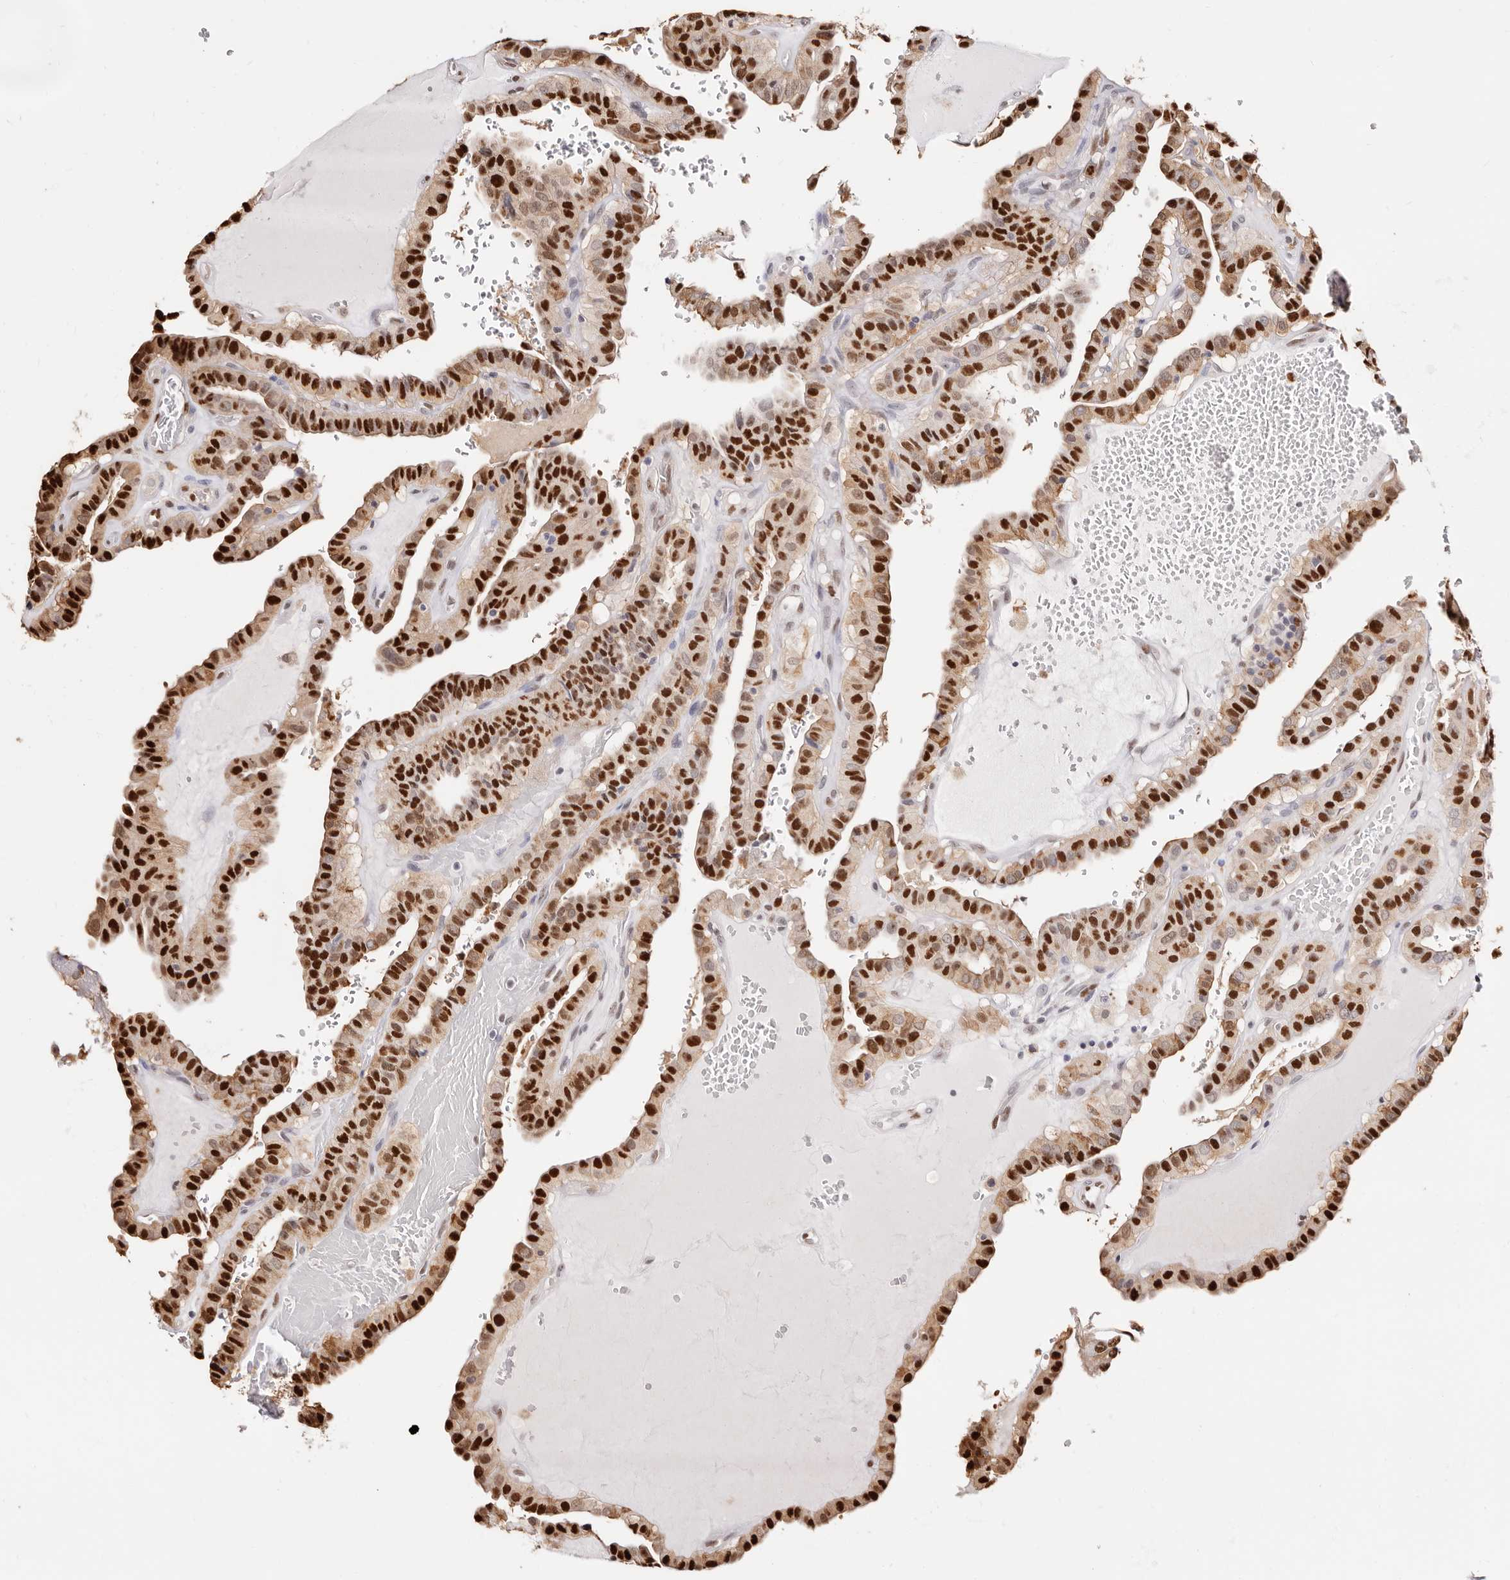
{"staining": {"intensity": "strong", "quantity": ">75%", "location": "nuclear"}, "tissue": "thyroid cancer", "cell_type": "Tumor cells", "image_type": "cancer", "snomed": [{"axis": "morphology", "description": "Papillary adenocarcinoma, NOS"}, {"axis": "topography", "description": "Thyroid gland"}], "caption": "Human papillary adenocarcinoma (thyroid) stained with a protein marker shows strong staining in tumor cells.", "gene": "TKT", "patient": {"sex": "male", "age": 77}}